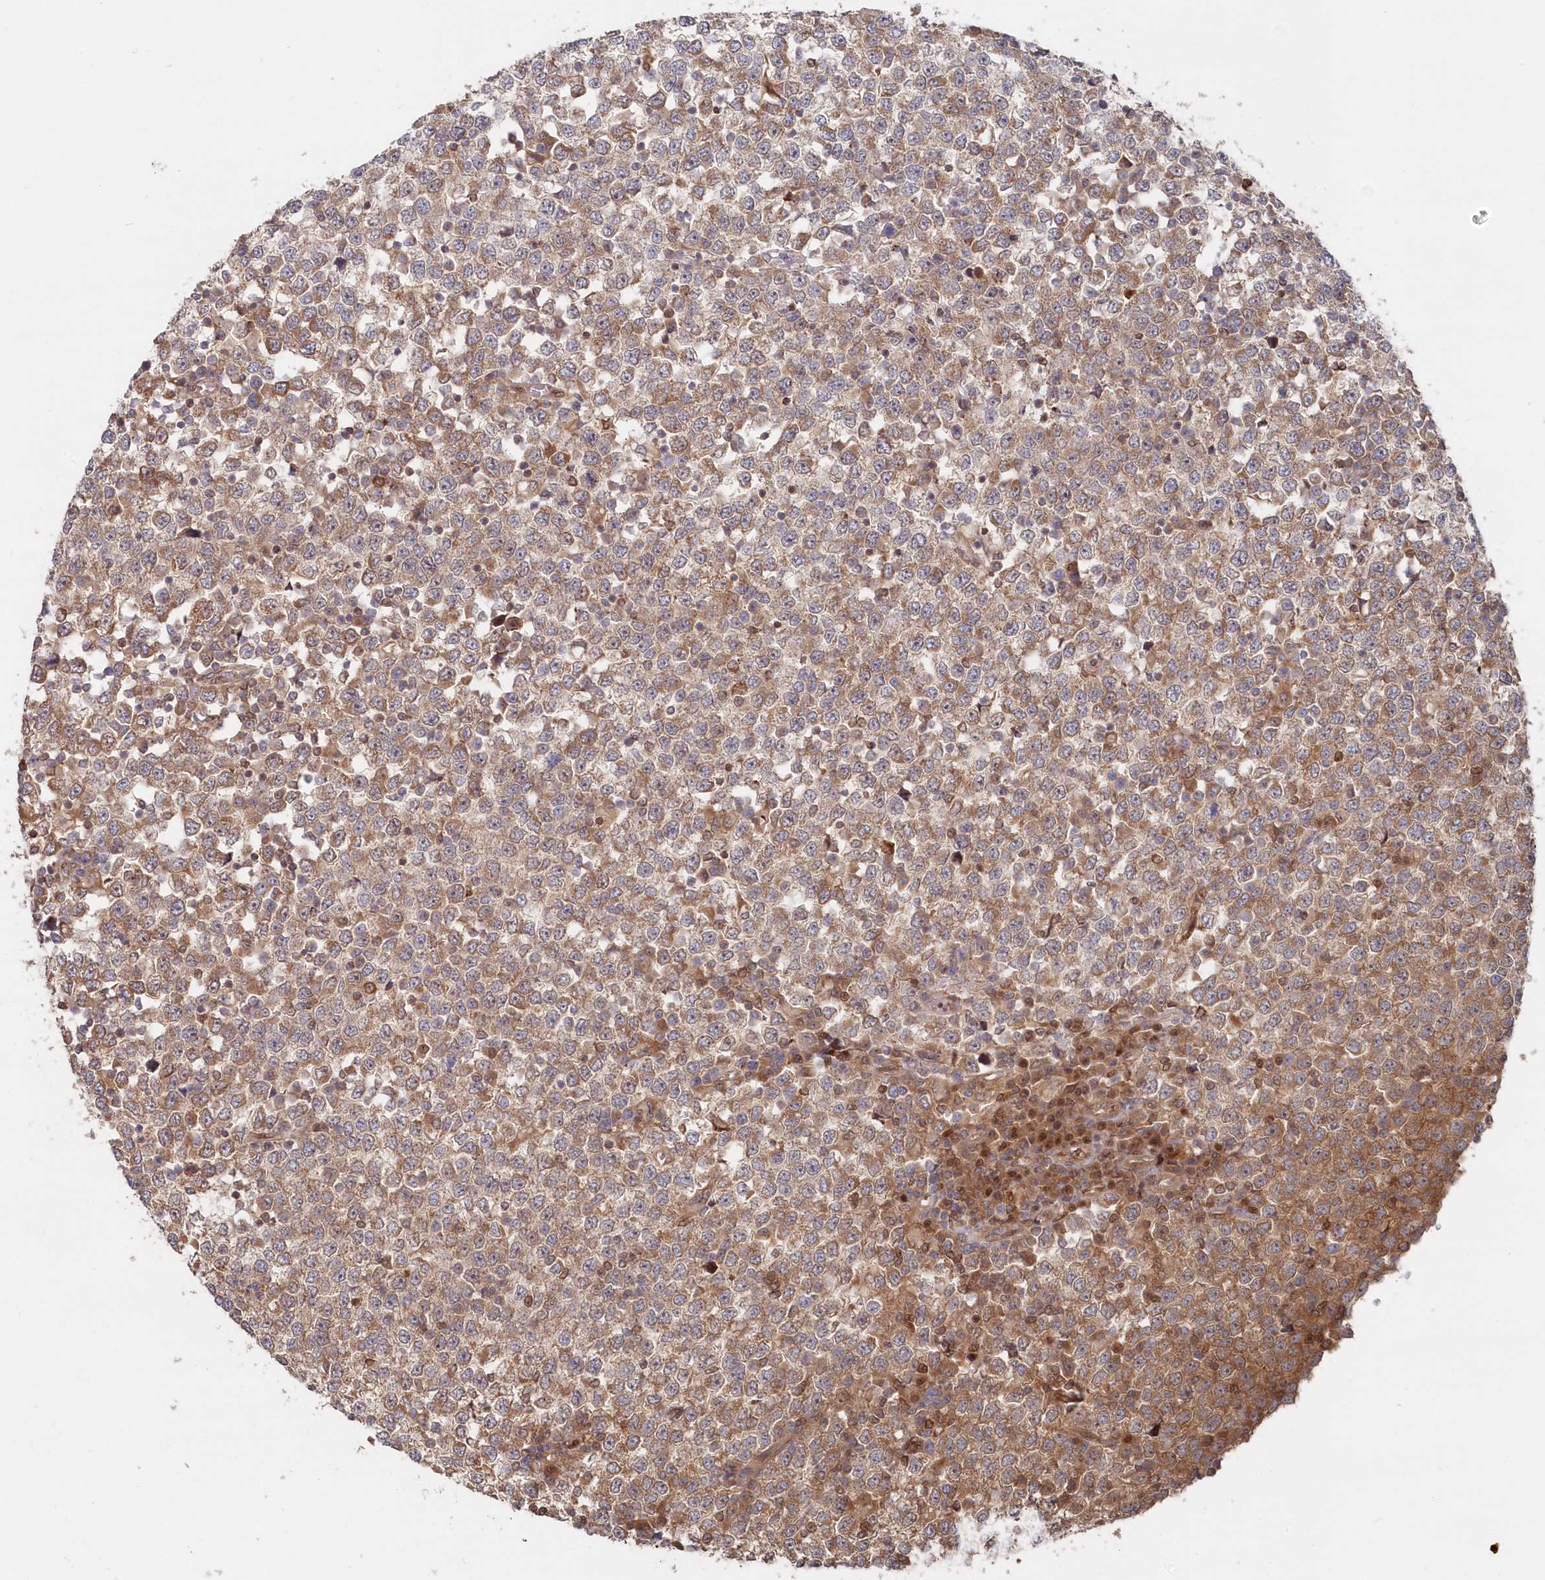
{"staining": {"intensity": "moderate", "quantity": ">75%", "location": "cytoplasmic/membranous"}, "tissue": "testis cancer", "cell_type": "Tumor cells", "image_type": "cancer", "snomed": [{"axis": "morphology", "description": "Seminoma, NOS"}, {"axis": "topography", "description": "Testis"}], "caption": "Protein analysis of testis cancer tissue exhibits moderate cytoplasmic/membranous staining in about >75% of tumor cells.", "gene": "ABHD14B", "patient": {"sex": "male", "age": 65}}